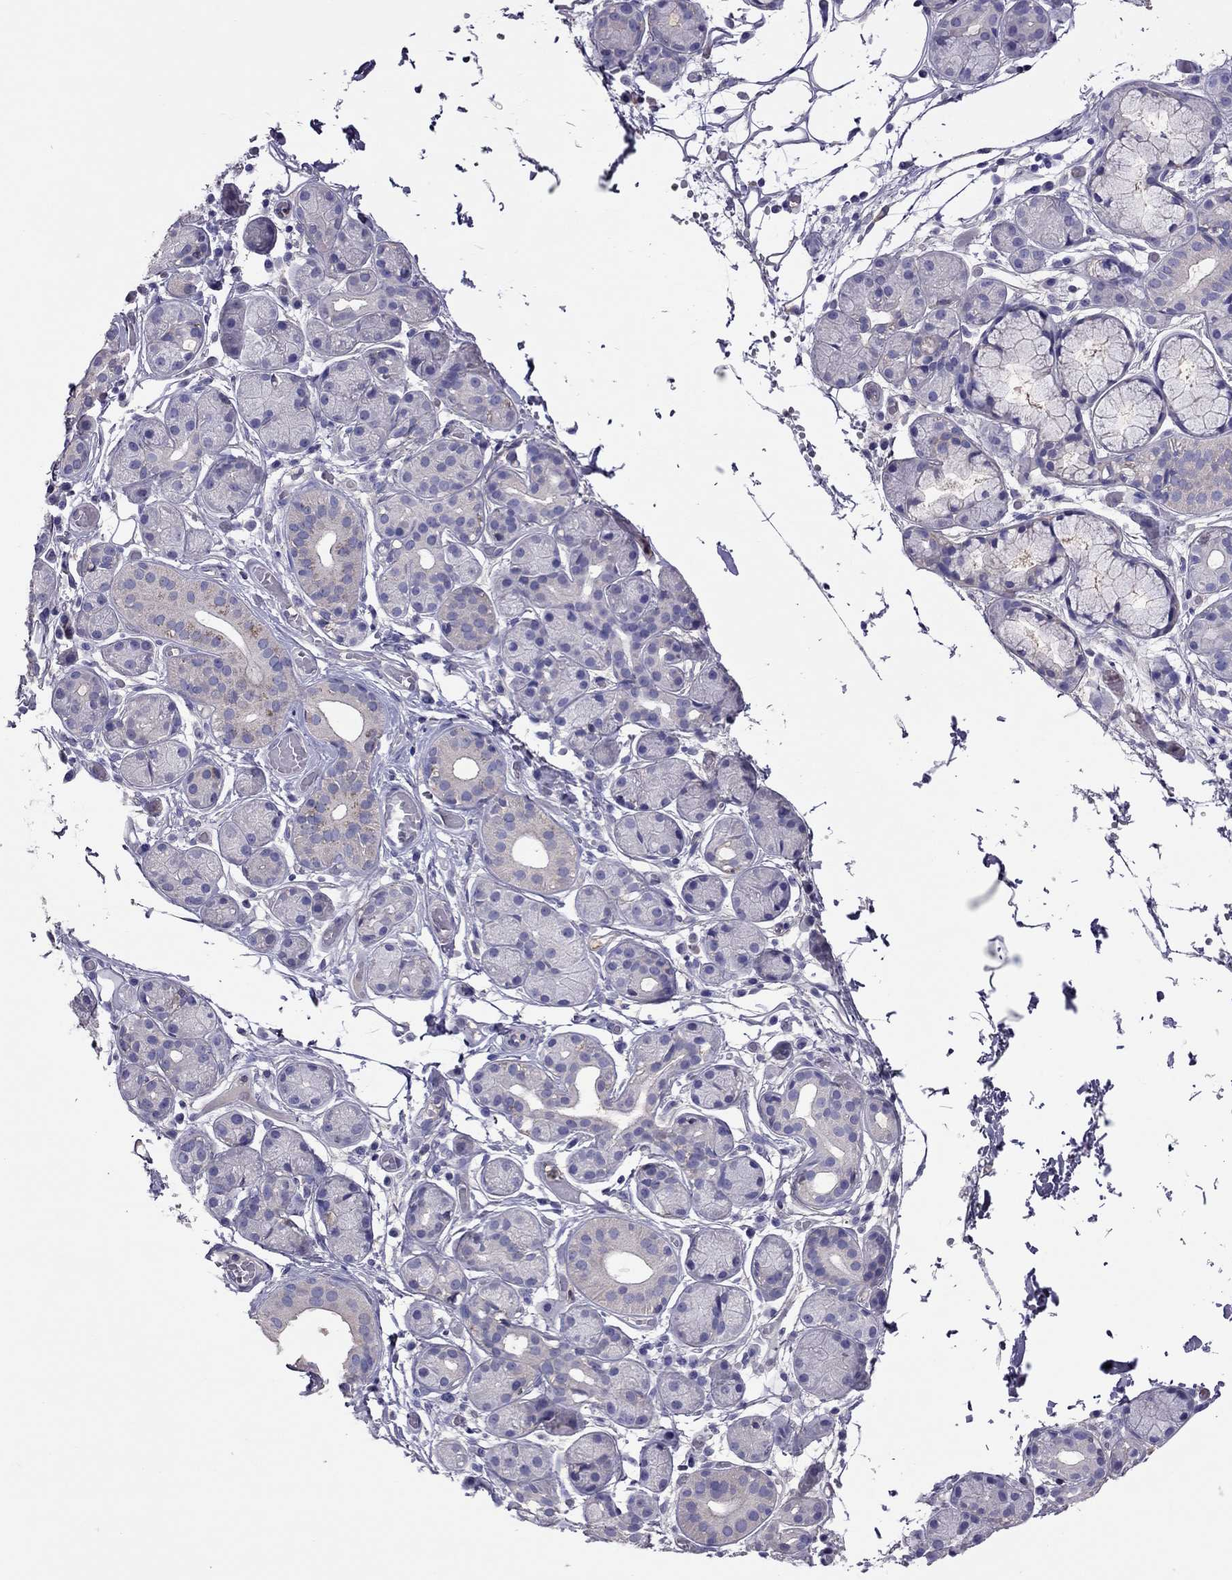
{"staining": {"intensity": "negative", "quantity": "none", "location": "none"}, "tissue": "salivary gland", "cell_type": "Glandular cells", "image_type": "normal", "snomed": [{"axis": "morphology", "description": "Normal tissue, NOS"}, {"axis": "topography", "description": "Salivary gland"}, {"axis": "topography", "description": "Peripheral nerve tissue"}], "caption": "Salivary gland stained for a protein using immunohistochemistry exhibits no expression glandular cells.", "gene": "TEX22", "patient": {"sex": "male", "age": 71}}